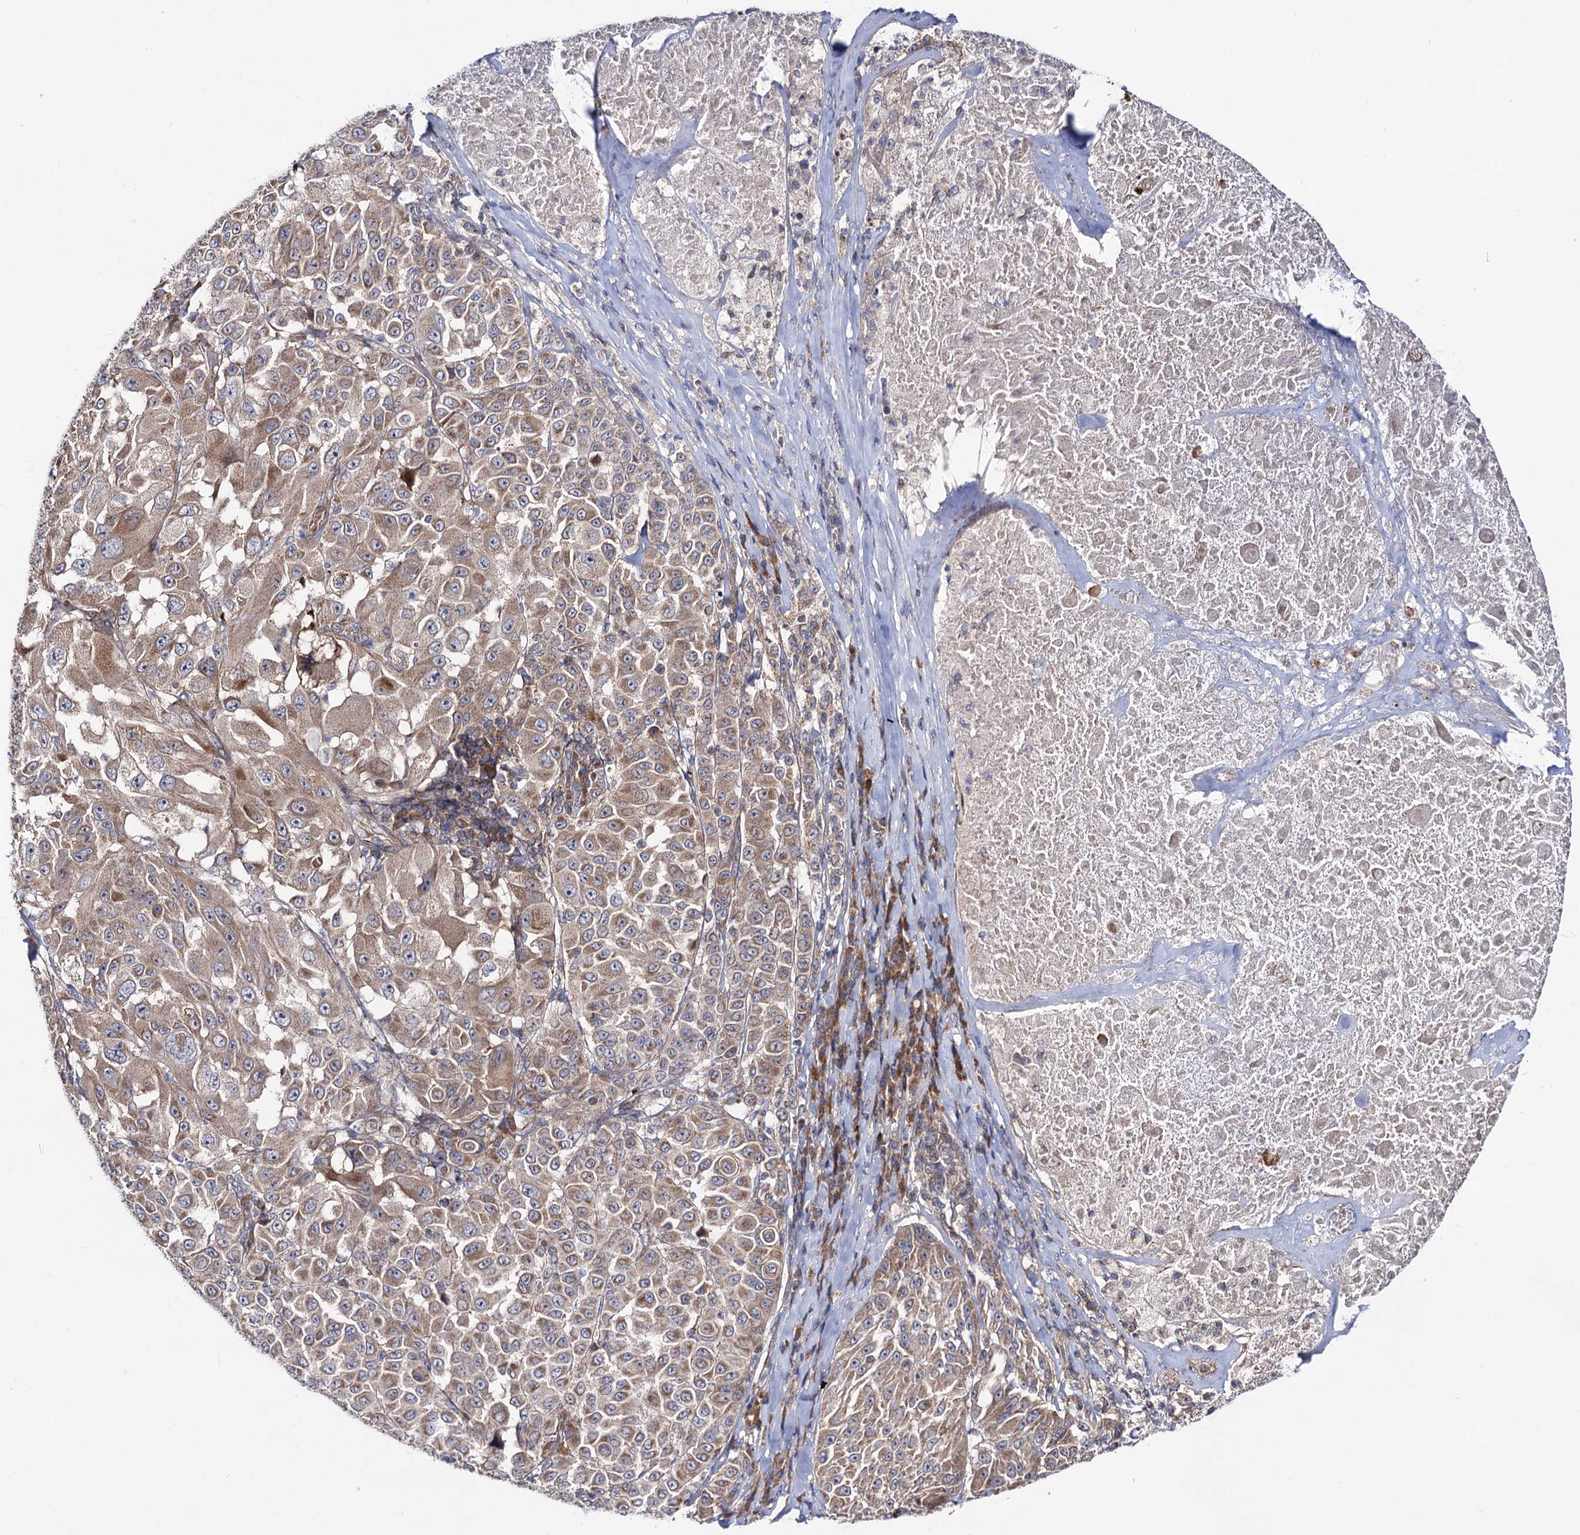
{"staining": {"intensity": "moderate", "quantity": ">75%", "location": "cytoplasmic/membranous"}, "tissue": "melanoma", "cell_type": "Tumor cells", "image_type": "cancer", "snomed": [{"axis": "morphology", "description": "Malignant melanoma, Metastatic site"}, {"axis": "topography", "description": "Lymph node"}], "caption": "Immunohistochemical staining of human melanoma exhibits moderate cytoplasmic/membranous protein expression in about >75% of tumor cells.", "gene": "DYDC1", "patient": {"sex": "male", "age": 62}}